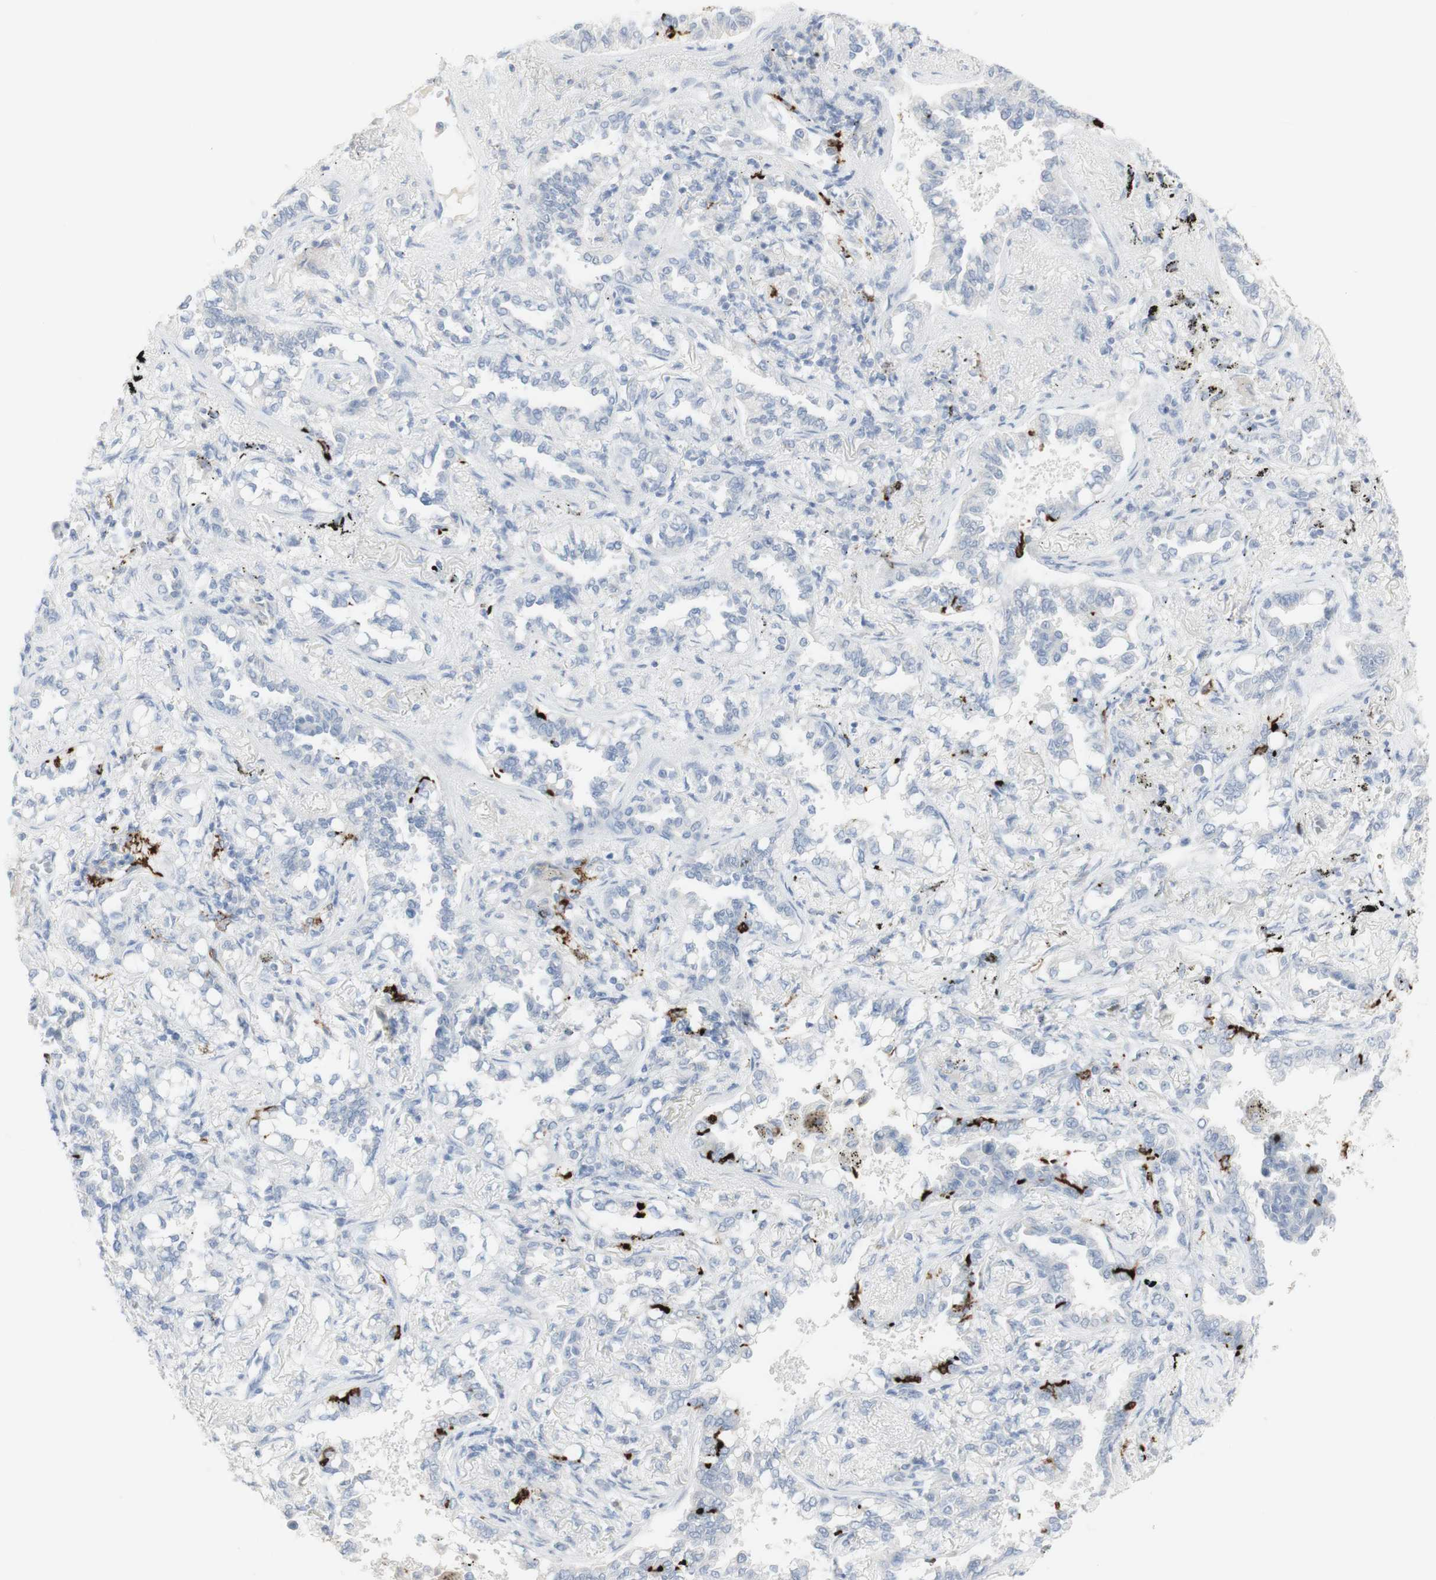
{"staining": {"intensity": "negative", "quantity": "none", "location": "none"}, "tissue": "lung cancer", "cell_type": "Tumor cells", "image_type": "cancer", "snomed": [{"axis": "morphology", "description": "Normal tissue, NOS"}, {"axis": "morphology", "description": "Adenocarcinoma, NOS"}, {"axis": "topography", "description": "Lung"}], "caption": "Tumor cells show no significant protein expression in lung adenocarcinoma.", "gene": "CD207", "patient": {"sex": "male", "age": 59}}